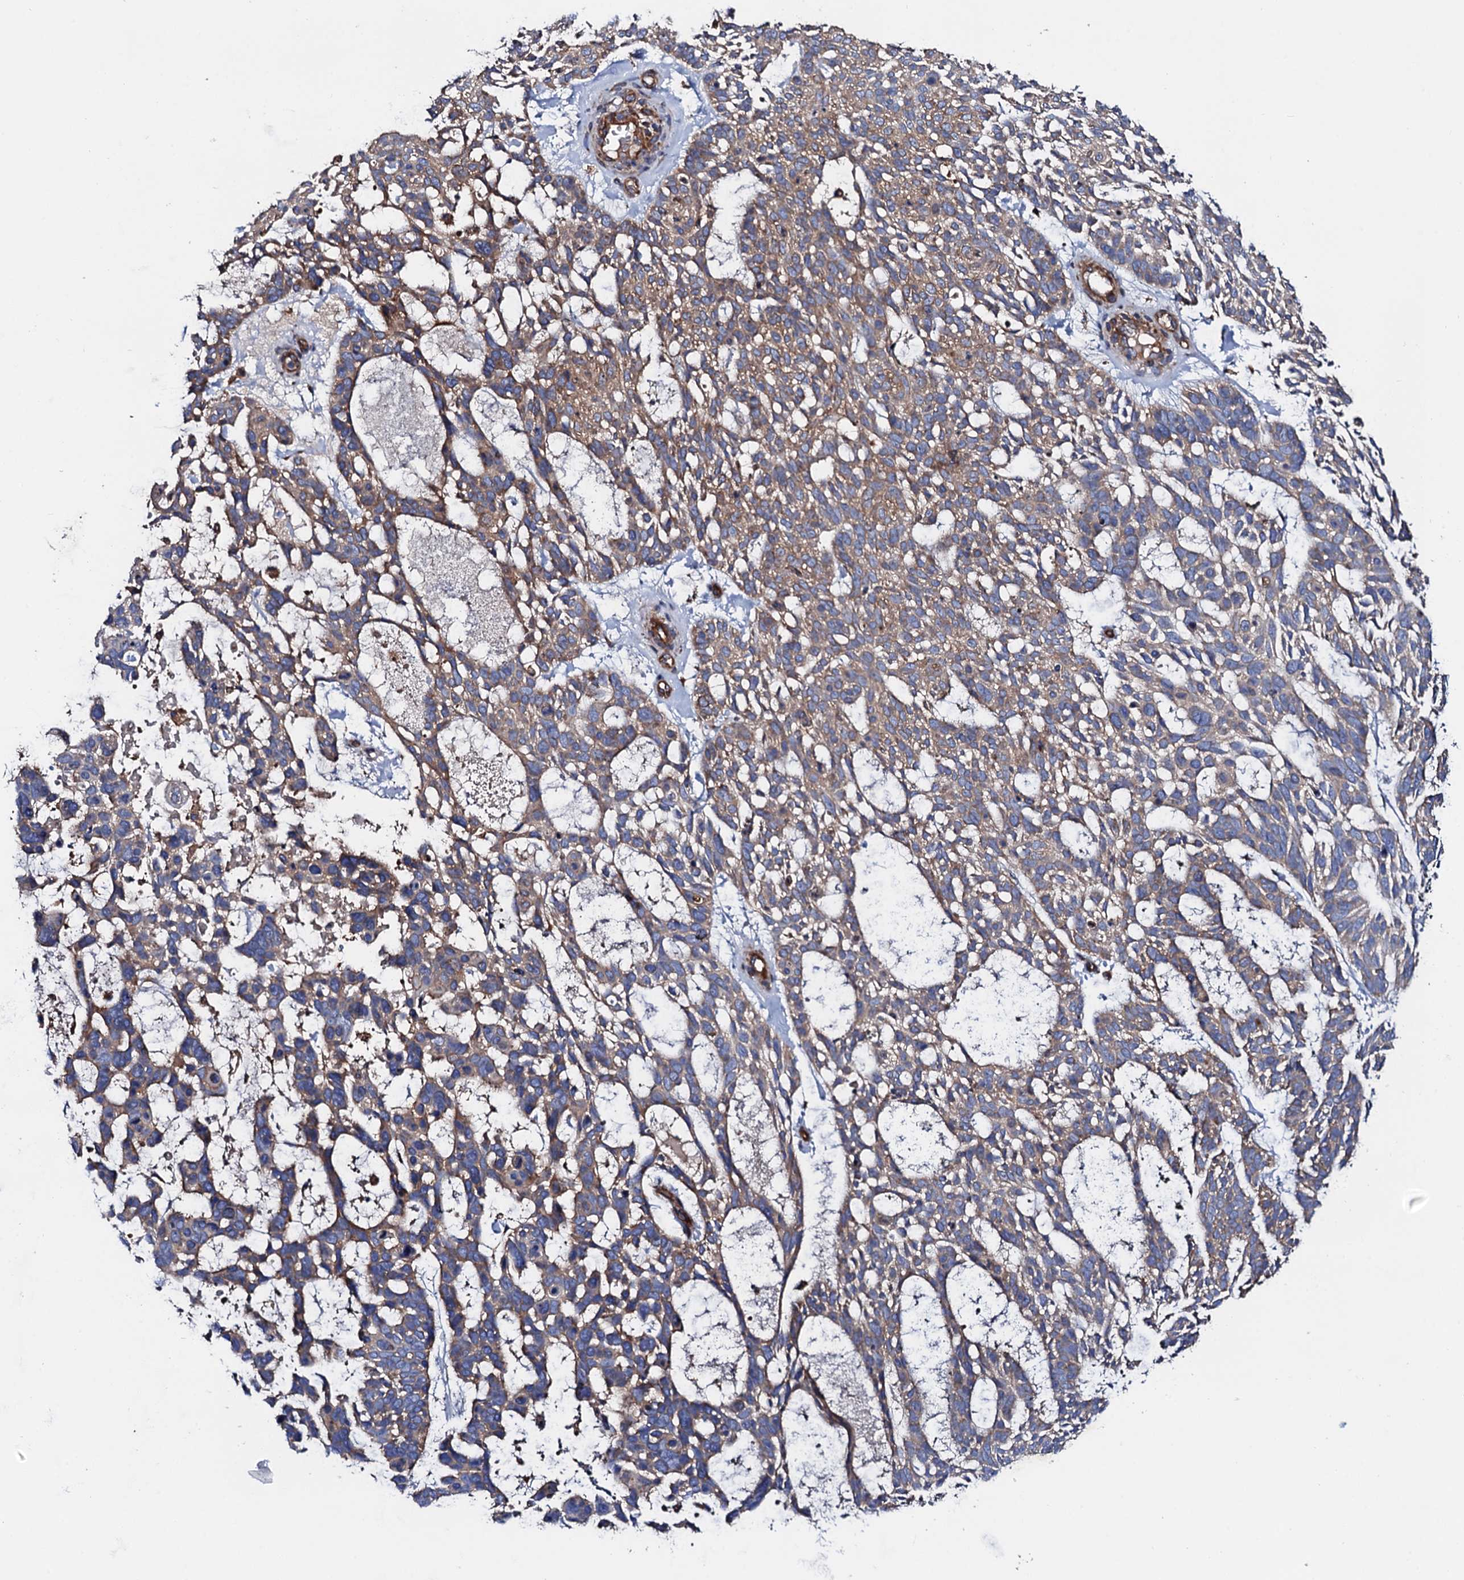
{"staining": {"intensity": "weak", "quantity": ">75%", "location": "cytoplasmic/membranous"}, "tissue": "skin cancer", "cell_type": "Tumor cells", "image_type": "cancer", "snomed": [{"axis": "morphology", "description": "Basal cell carcinoma"}, {"axis": "topography", "description": "Skin"}], "caption": "A high-resolution photomicrograph shows IHC staining of skin basal cell carcinoma, which exhibits weak cytoplasmic/membranous positivity in about >75% of tumor cells.", "gene": "MRPL48", "patient": {"sex": "male", "age": 88}}